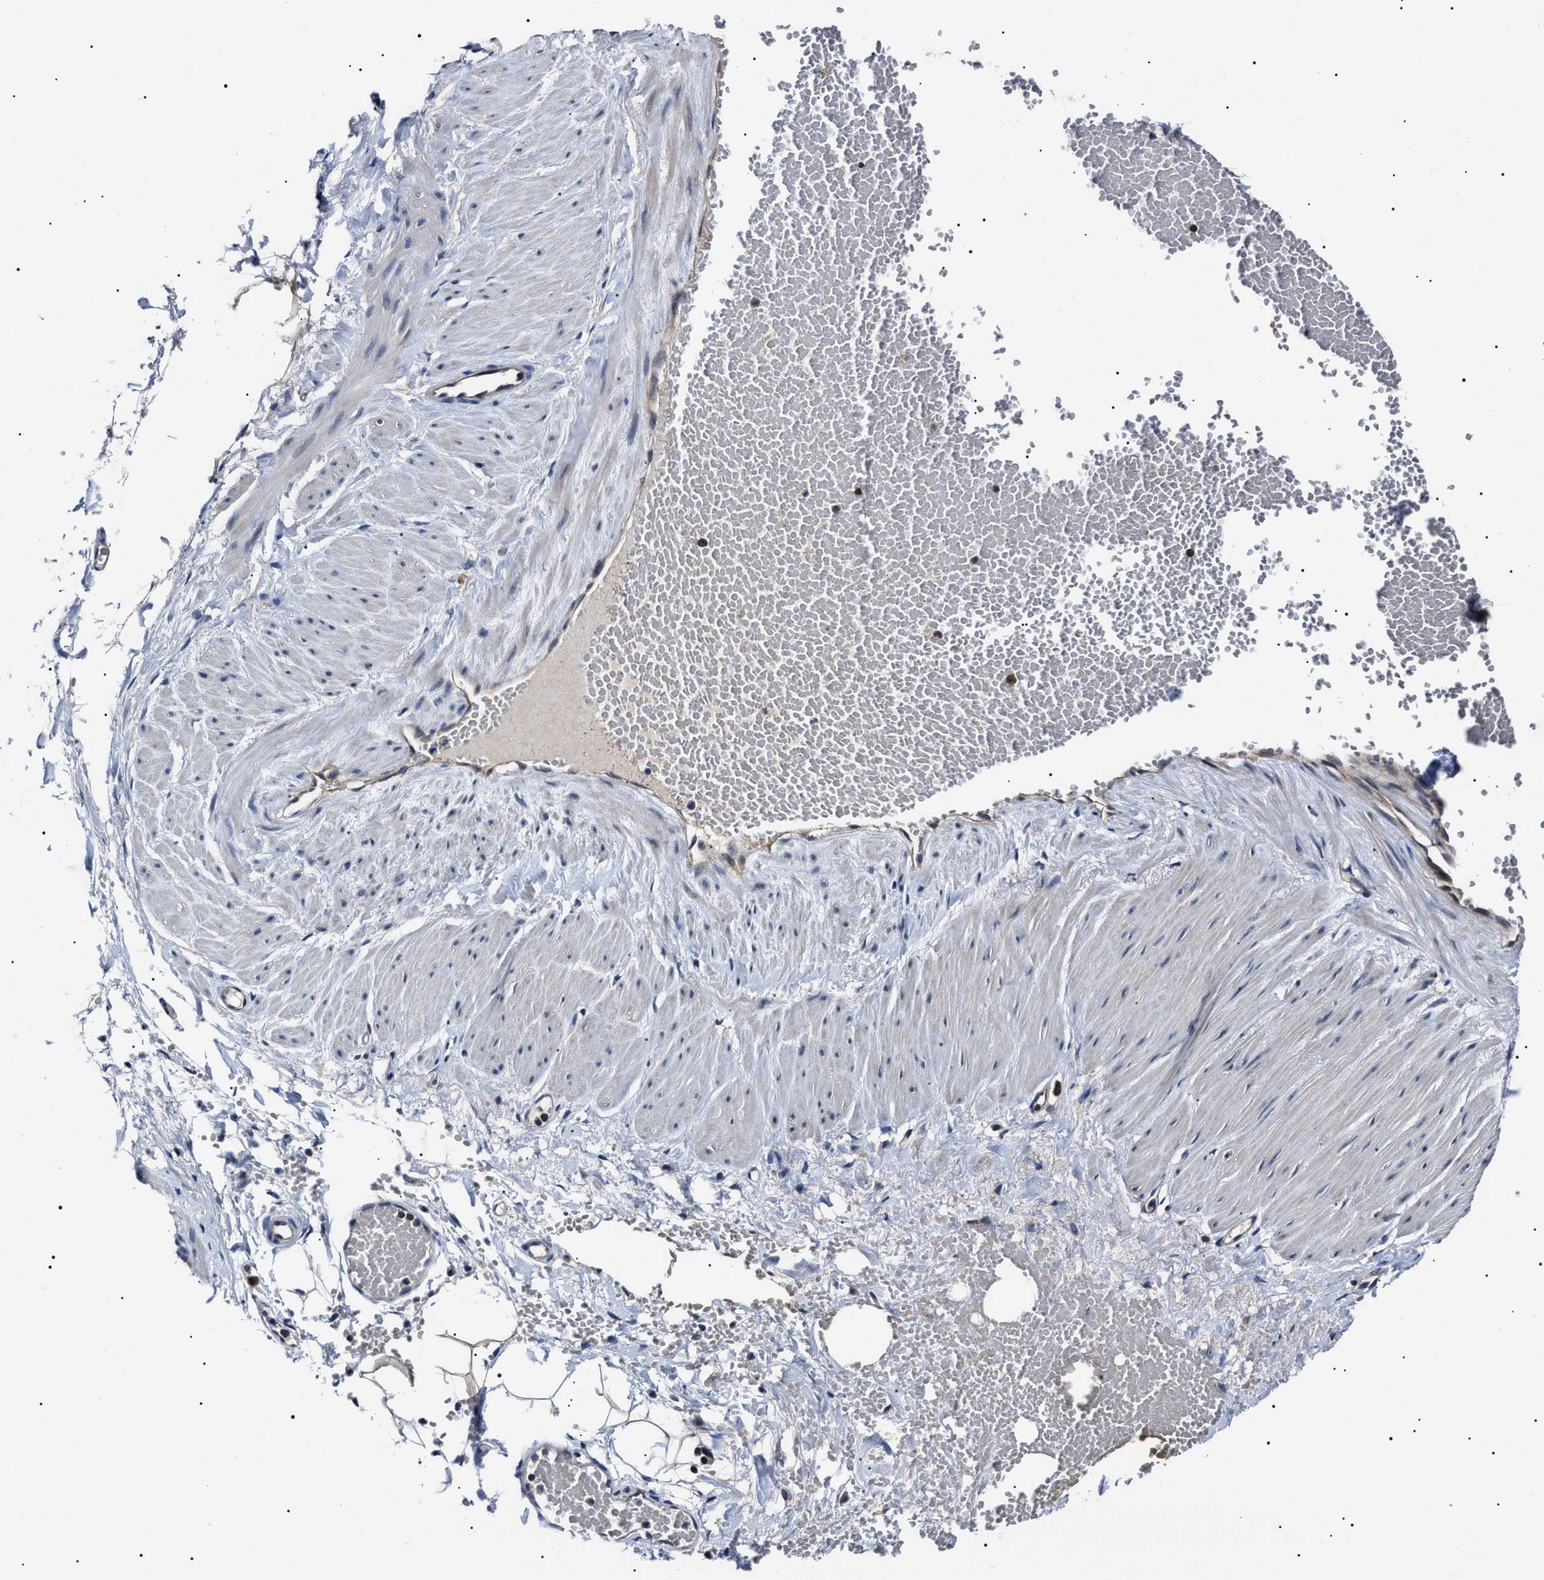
{"staining": {"intensity": "weak", "quantity": ">75%", "location": "cytoplasmic/membranous"}, "tissue": "adipose tissue", "cell_type": "Adipocytes", "image_type": "normal", "snomed": [{"axis": "morphology", "description": "Normal tissue, NOS"}, {"axis": "topography", "description": "Soft tissue"}], "caption": "Adipose tissue stained with DAB (3,3'-diaminobenzidine) immunohistochemistry (IHC) exhibits low levels of weak cytoplasmic/membranous expression in about >75% of adipocytes.", "gene": "CCT8", "patient": {"sex": "male", "age": 72}}